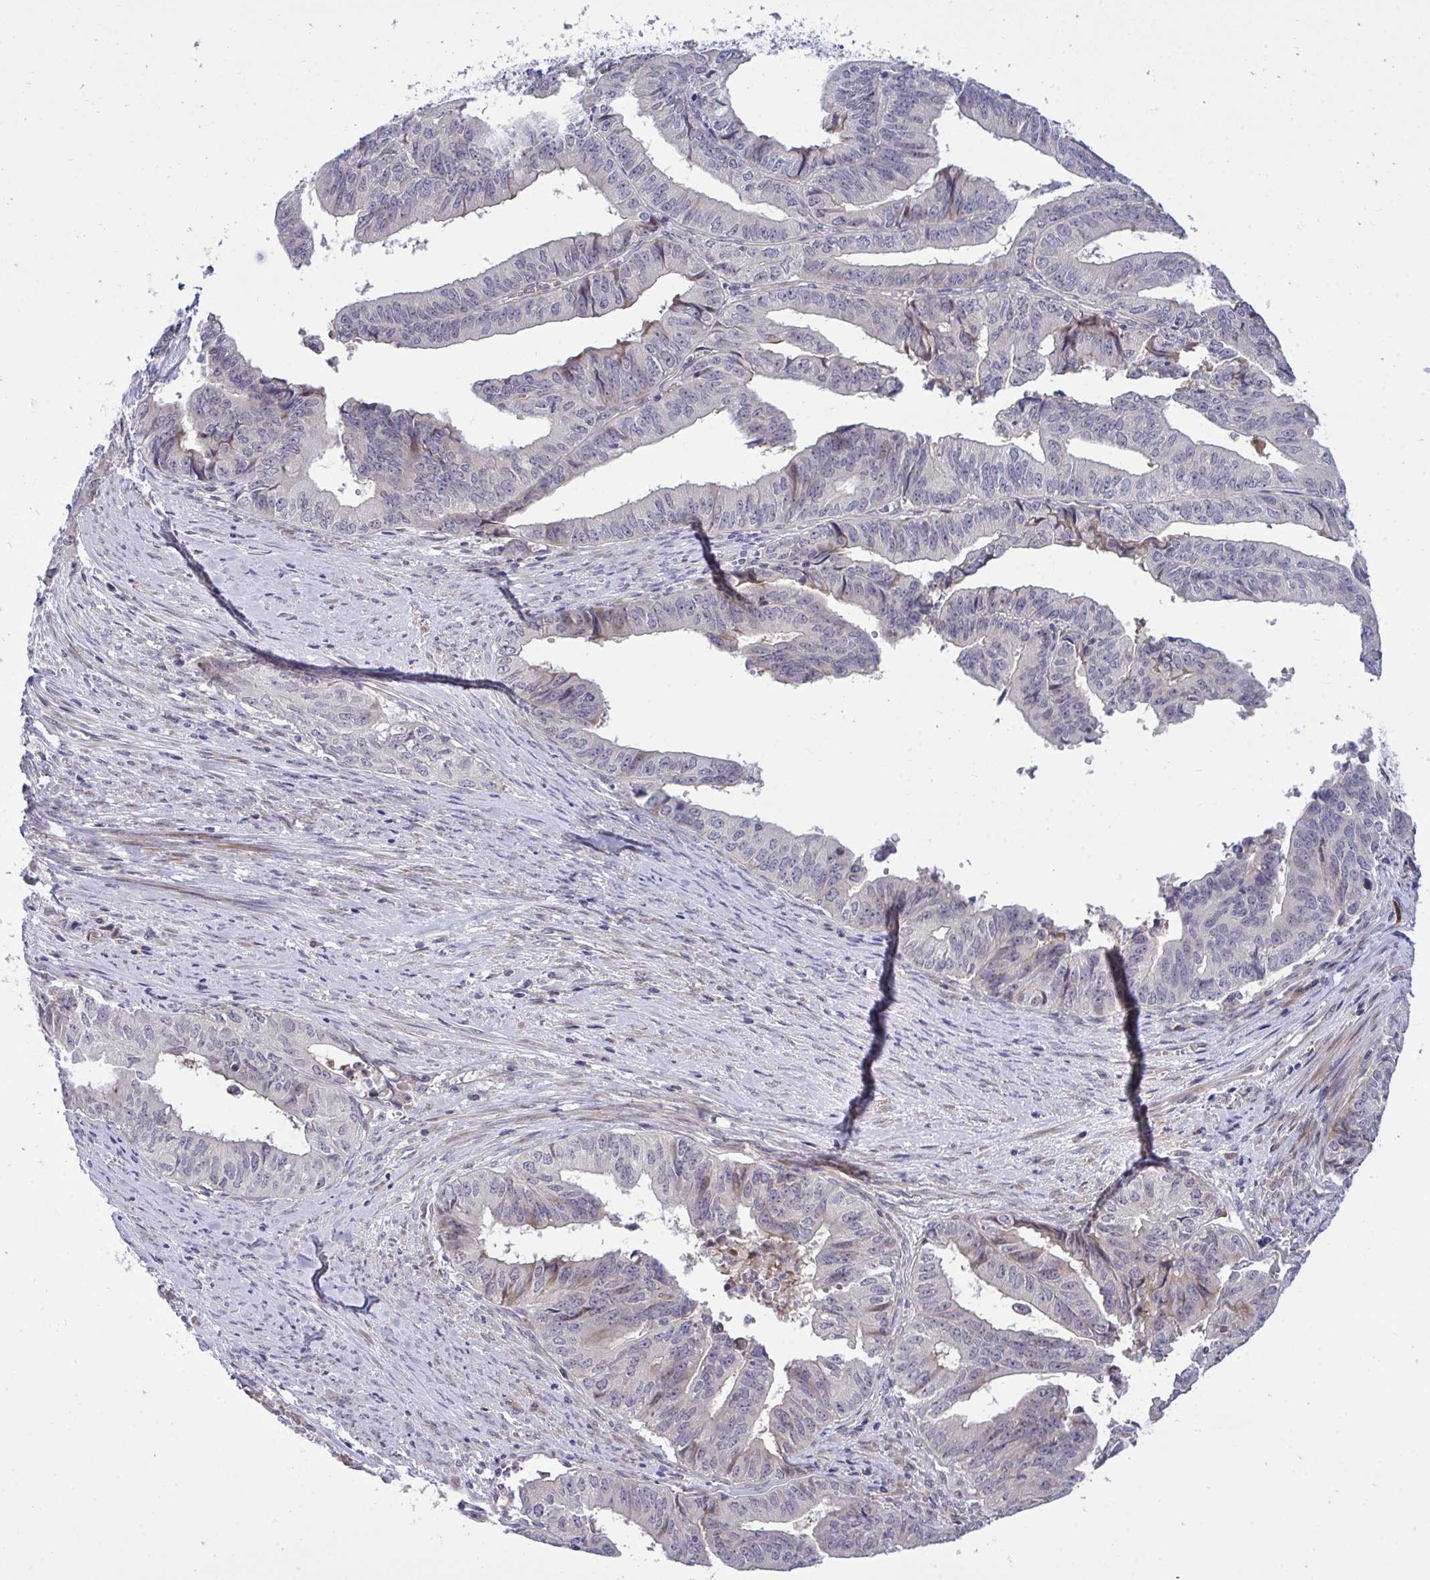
{"staining": {"intensity": "negative", "quantity": "none", "location": "none"}, "tissue": "endometrial cancer", "cell_type": "Tumor cells", "image_type": "cancer", "snomed": [{"axis": "morphology", "description": "Adenocarcinoma, NOS"}, {"axis": "topography", "description": "Endometrium"}], "caption": "High magnification brightfield microscopy of endometrial cancer (adenocarcinoma) stained with DAB (brown) and counterstained with hematoxylin (blue): tumor cells show no significant positivity. The staining was performed using DAB (3,3'-diaminobenzidine) to visualize the protein expression in brown, while the nuclei were stained in blue with hematoxylin (Magnification: 20x).", "gene": "HMBOX1", "patient": {"sex": "female", "age": 65}}